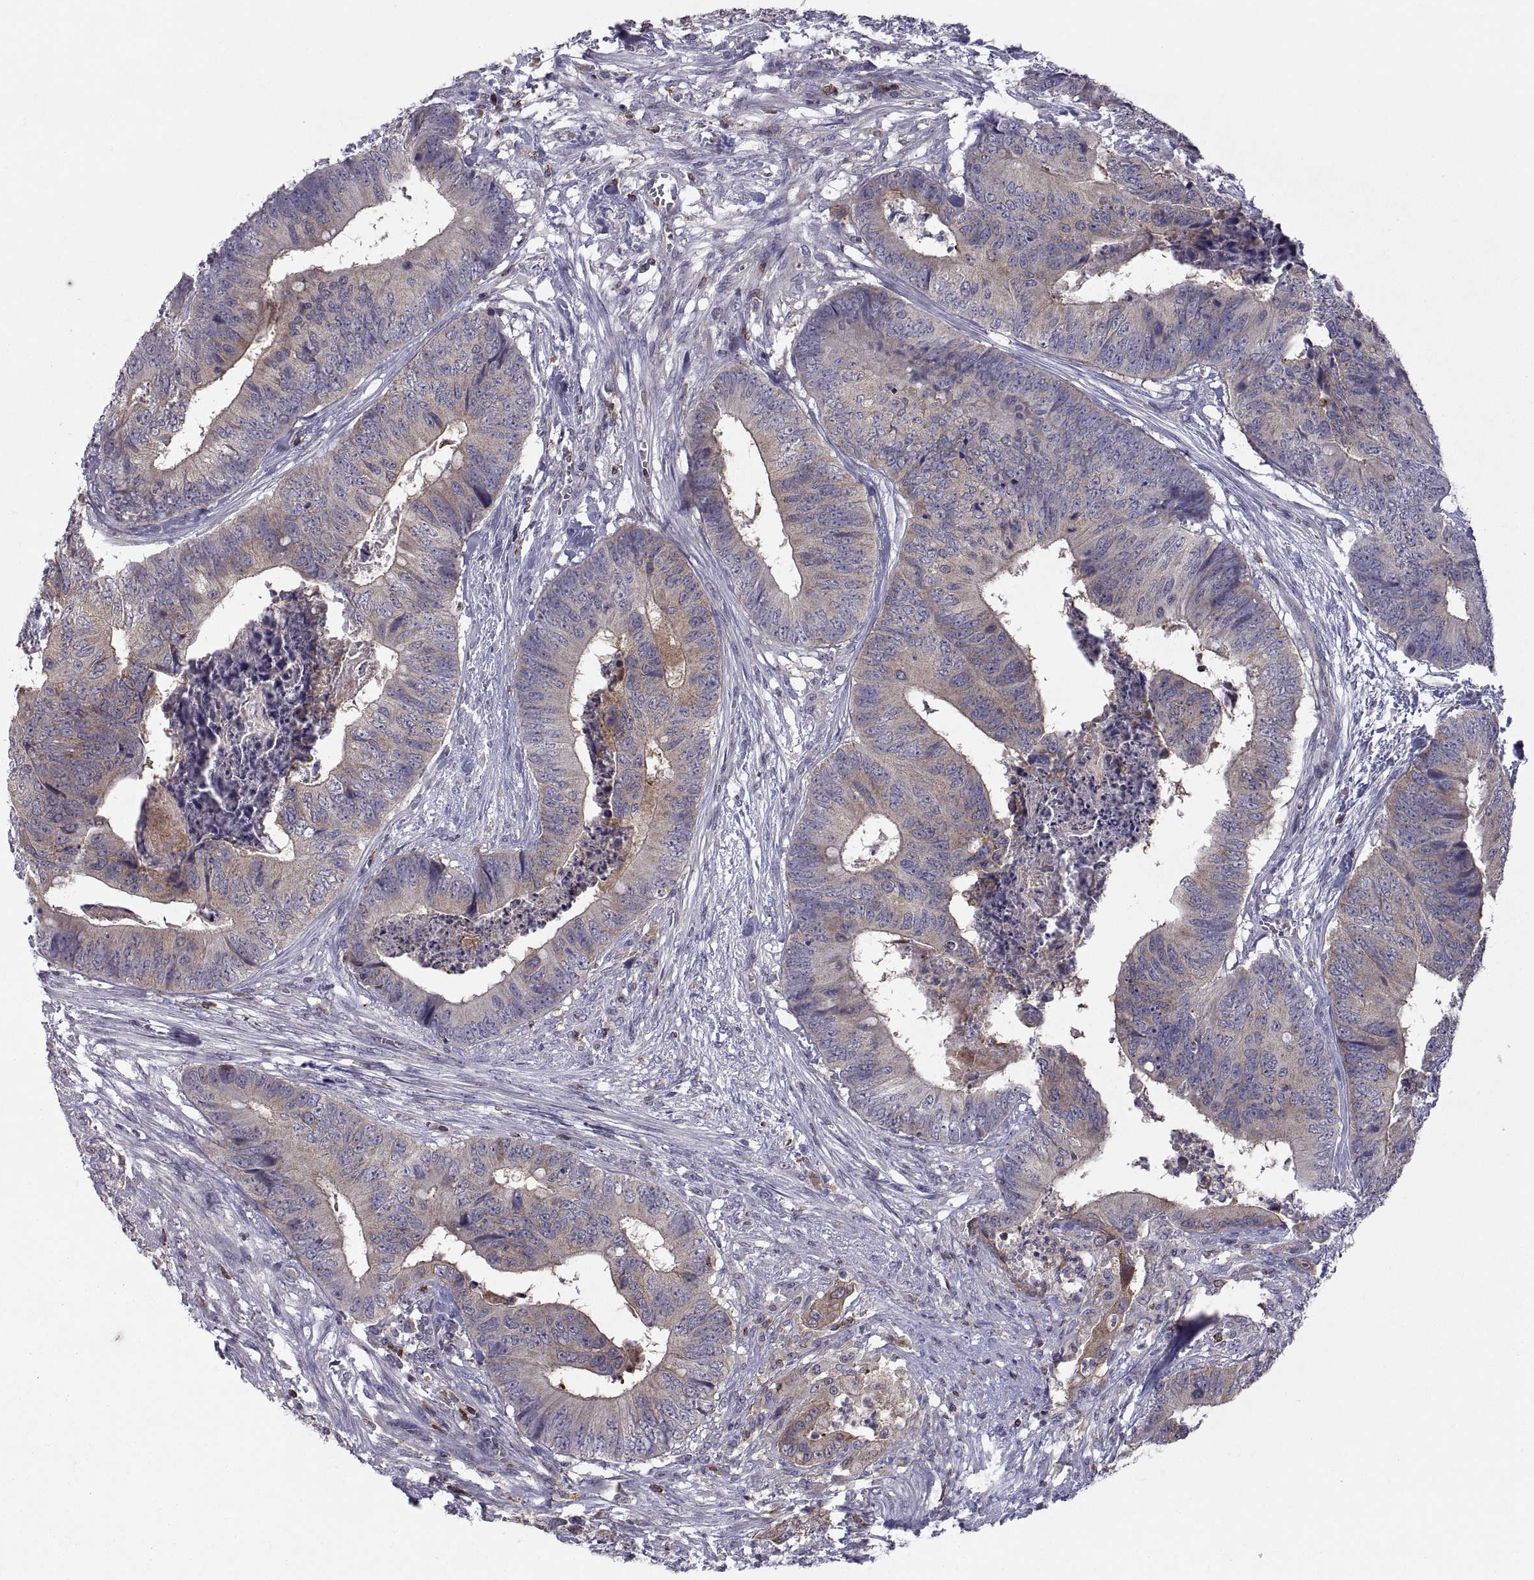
{"staining": {"intensity": "moderate", "quantity": "<25%", "location": "cytoplasmic/membranous"}, "tissue": "colorectal cancer", "cell_type": "Tumor cells", "image_type": "cancer", "snomed": [{"axis": "morphology", "description": "Adenocarcinoma, NOS"}, {"axis": "topography", "description": "Colon"}], "caption": "Colorectal adenocarcinoma stained with DAB (3,3'-diaminobenzidine) IHC displays low levels of moderate cytoplasmic/membranous positivity in about <25% of tumor cells. The staining was performed using DAB, with brown indicating positive protein expression. Nuclei are stained blue with hematoxylin.", "gene": "EZR", "patient": {"sex": "male", "age": 84}}